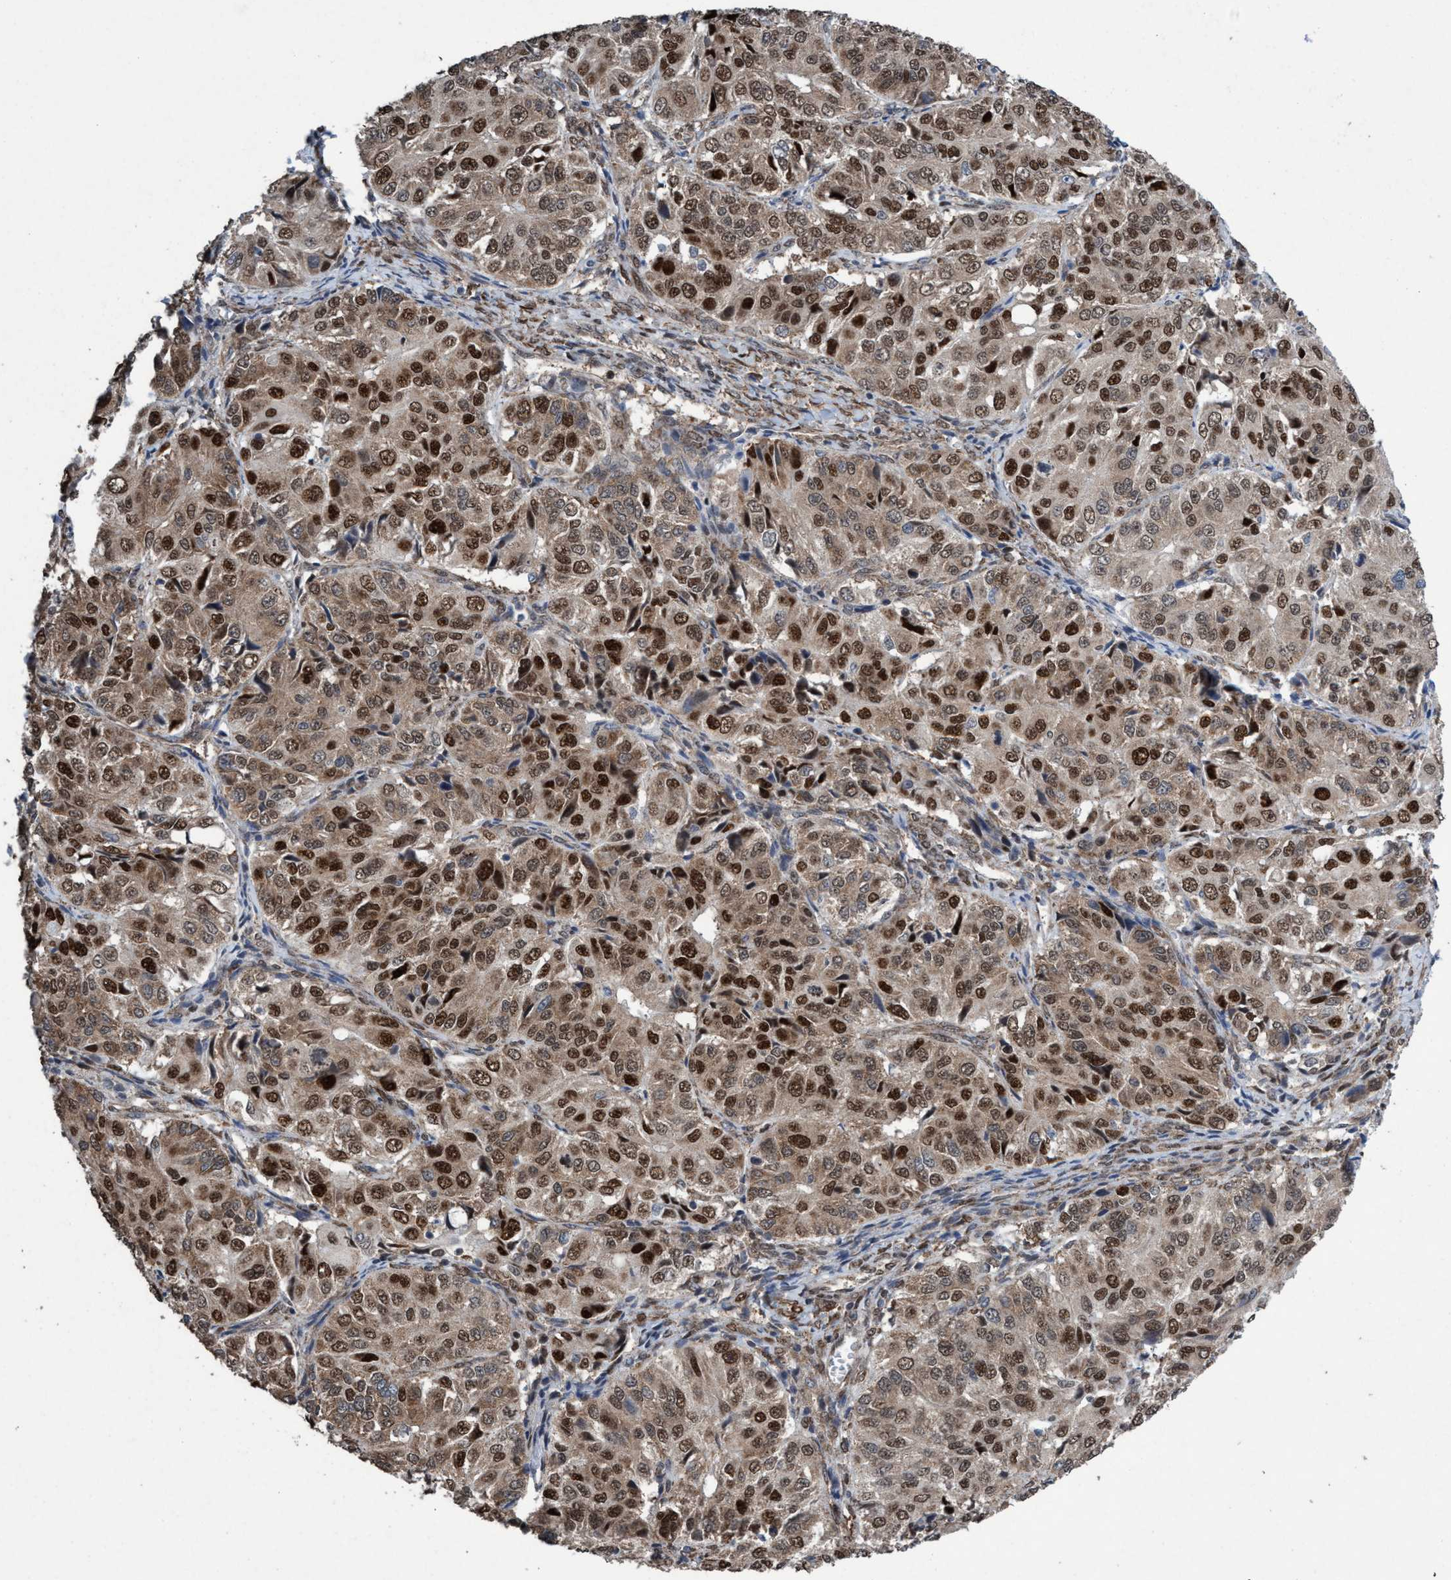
{"staining": {"intensity": "strong", "quantity": ">75%", "location": "cytoplasmic/membranous,nuclear"}, "tissue": "ovarian cancer", "cell_type": "Tumor cells", "image_type": "cancer", "snomed": [{"axis": "morphology", "description": "Carcinoma, endometroid"}, {"axis": "topography", "description": "Ovary"}], "caption": "This histopathology image shows immunohistochemistry (IHC) staining of human ovarian cancer (endometroid carcinoma), with high strong cytoplasmic/membranous and nuclear staining in approximately >75% of tumor cells.", "gene": "METAP2", "patient": {"sex": "female", "age": 51}}